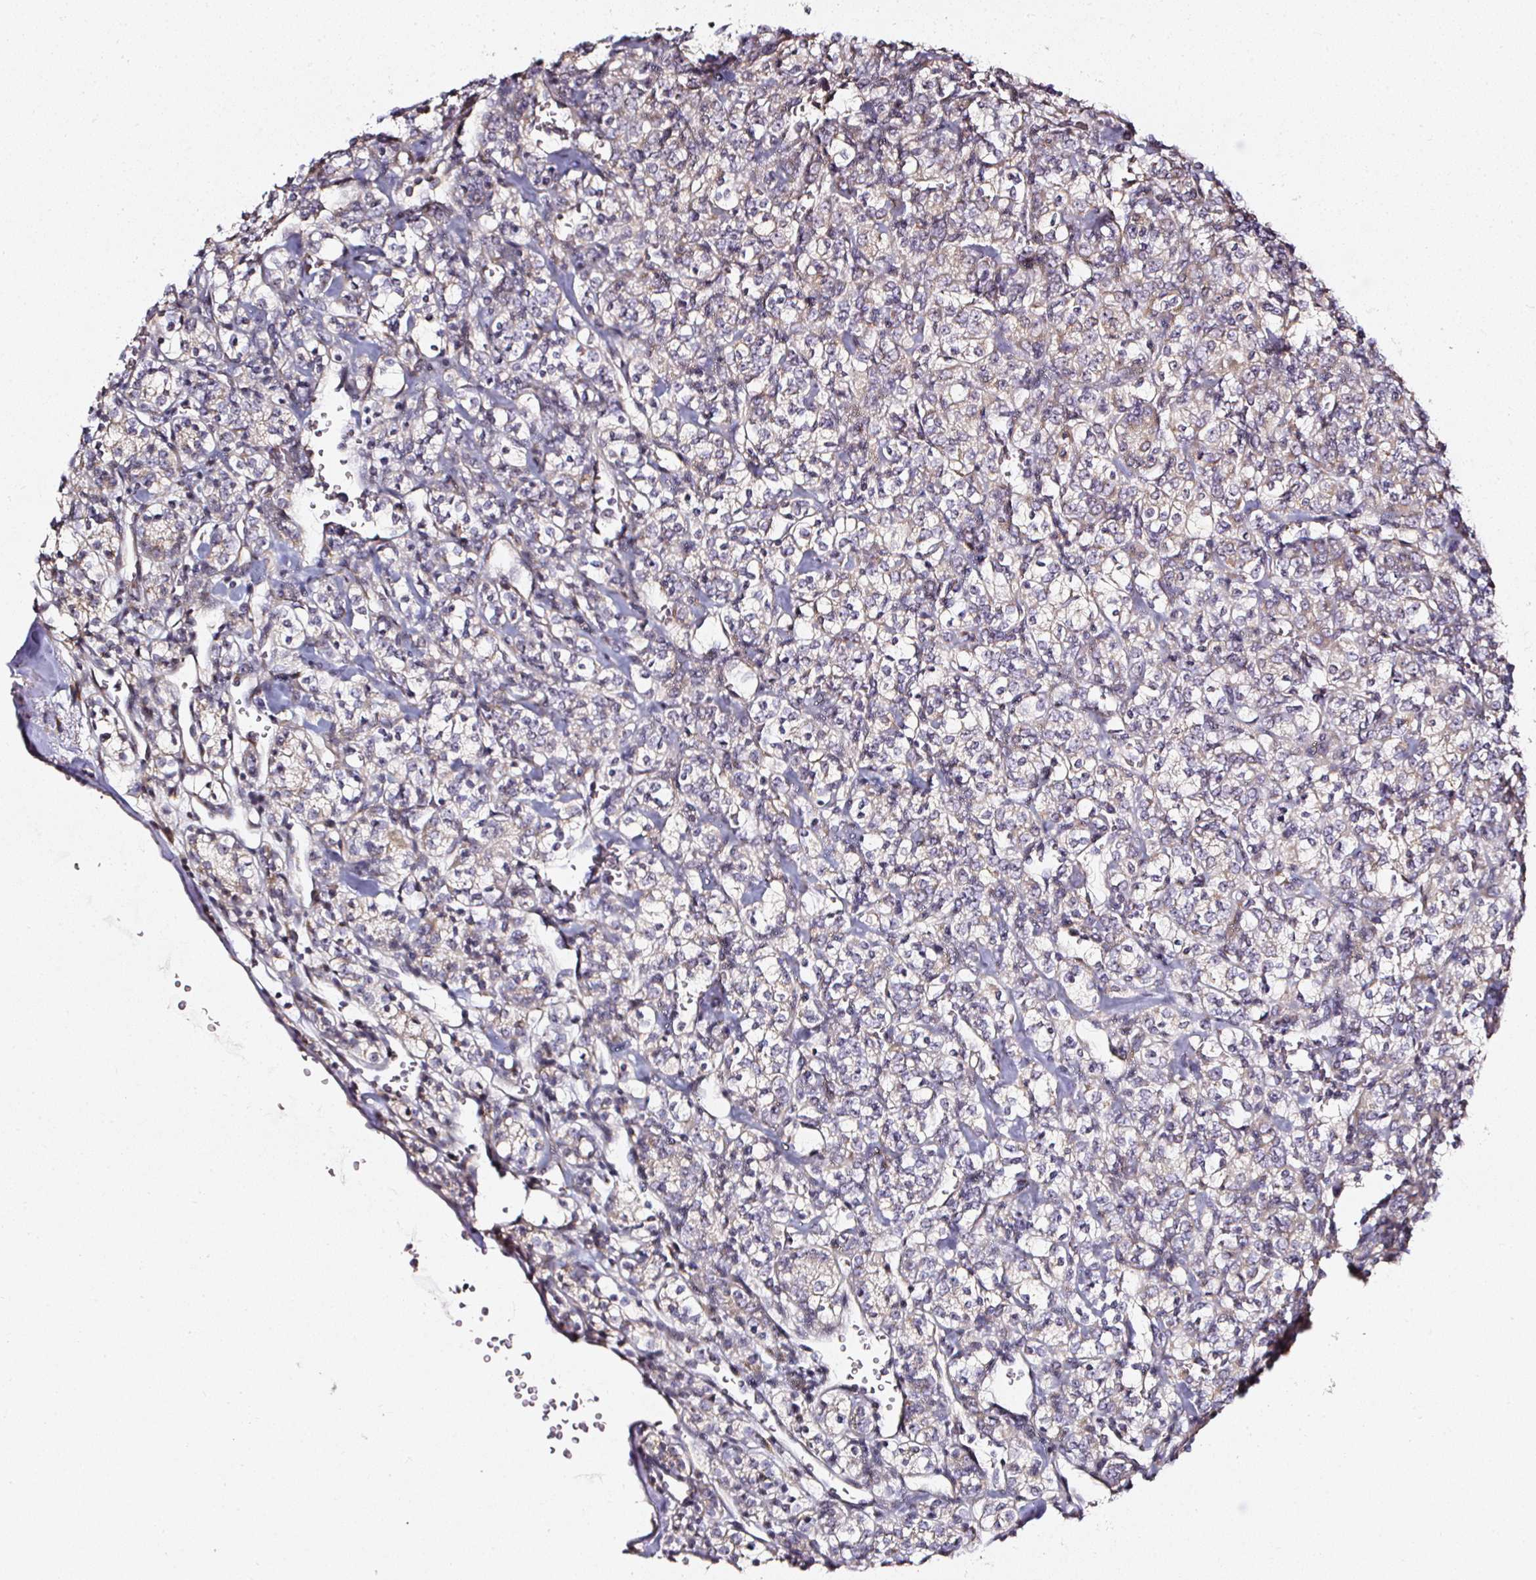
{"staining": {"intensity": "weak", "quantity": "<25%", "location": "cytoplasmic/membranous"}, "tissue": "renal cancer", "cell_type": "Tumor cells", "image_type": "cancer", "snomed": [{"axis": "morphology", "description": "Adenocarcinoma, NOS"}, {"axis": "topography", "description": "Kidney"}], "caption": "This is an immunohistochemistry micrograph of renal adenocarcinoma. There is no expression in tumor cells.", "gene": "NTRK1", "patient": {"sex": "male", "age": 77}}